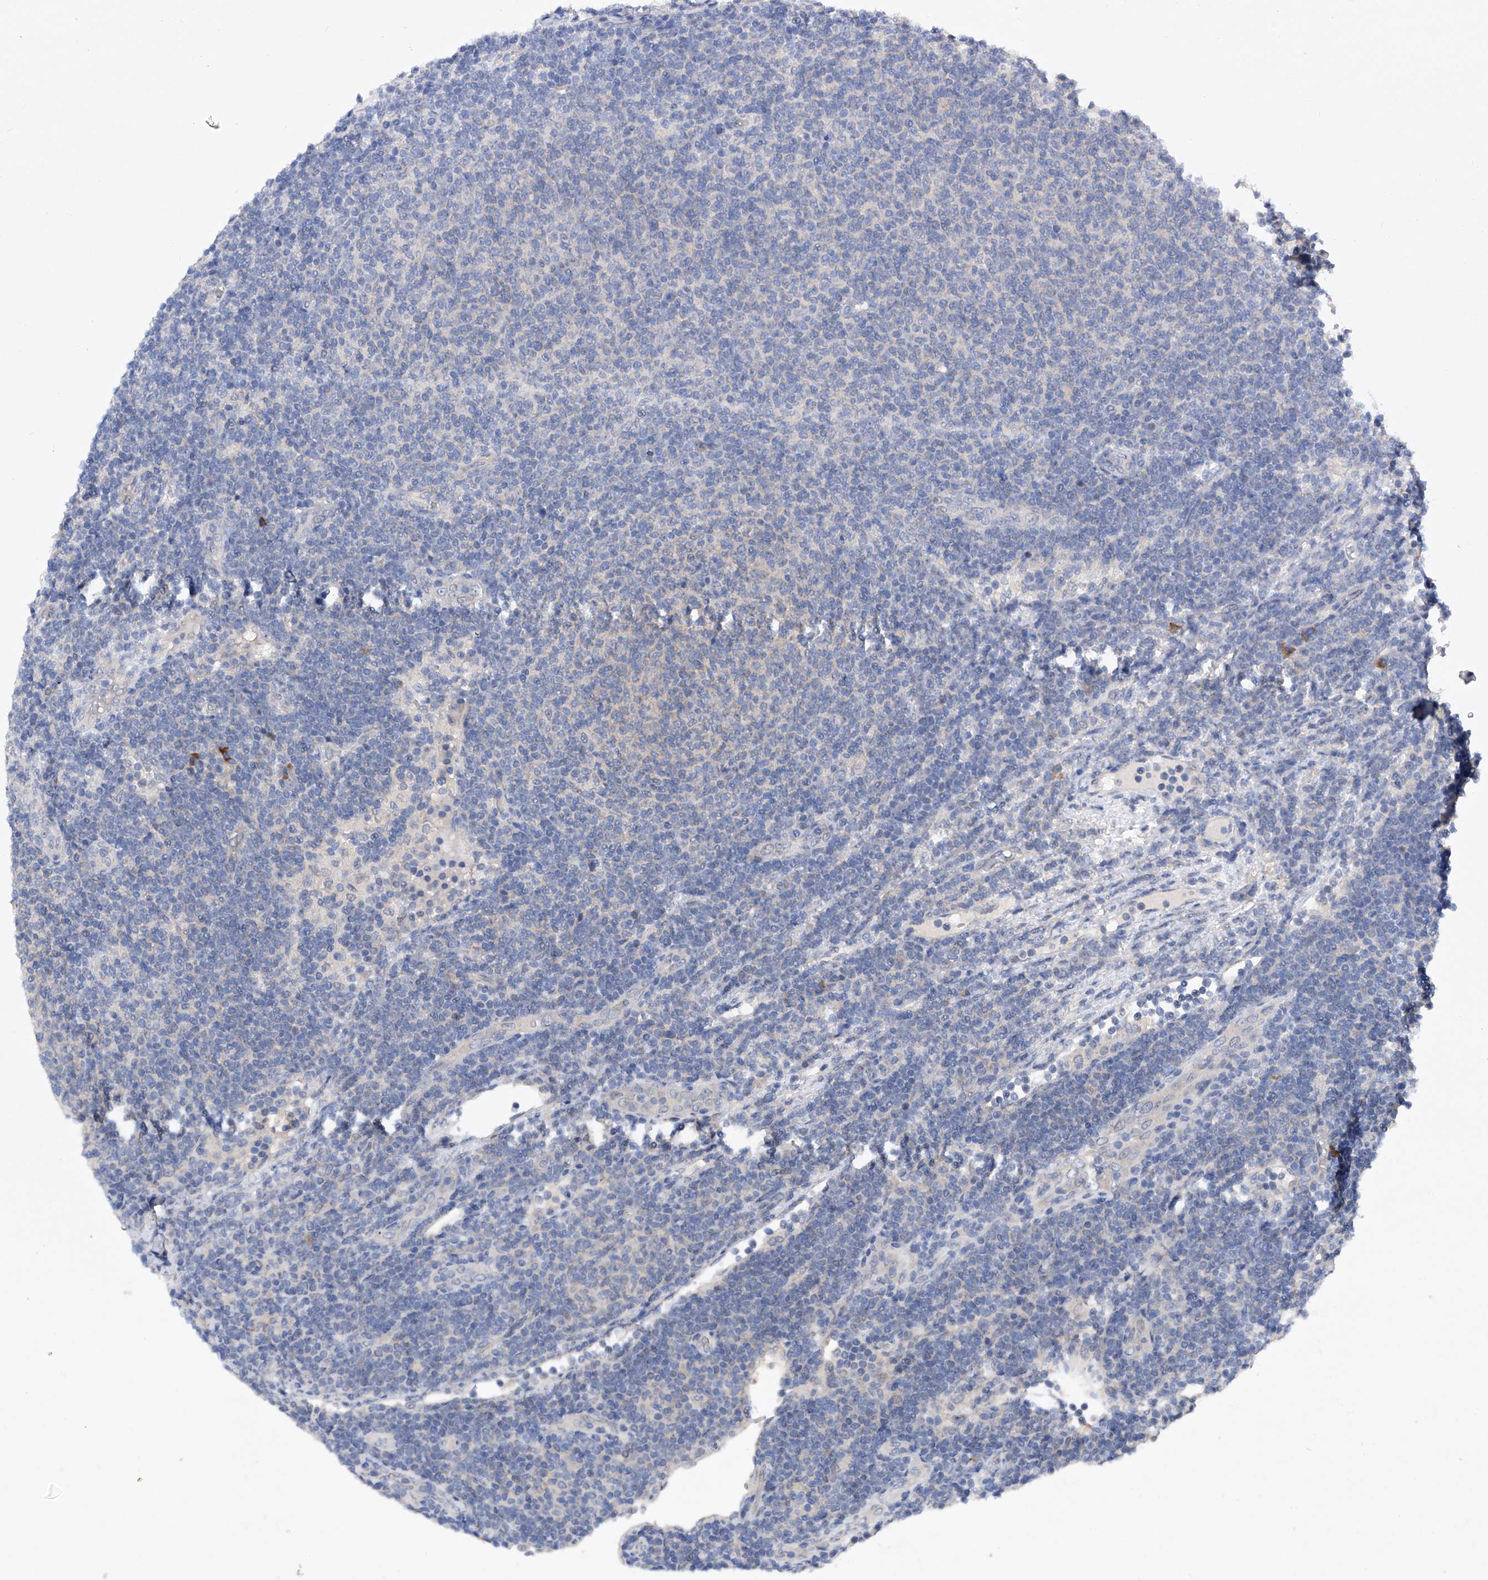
{"staining": {"intensity": "negative", "quantity": "none", "location": "none"}, "tissue": "lymphoma", "cell_type": "Tumor cells", "image_type": "cancer", "snomed": [{"axis": "morphology", "description": "Malignant lymphoma, non-Hodgkin's type, Low grade"}, {"axis": "topography", "description": "Lymph node"}], "caption": "Human low-grade malignant lymphoma, non-Hodgkin's type stained for a protein using IHC shows no expression in tumor cells.", "gene": "USP45", "patient": {"sex": "male", "age": 66}}